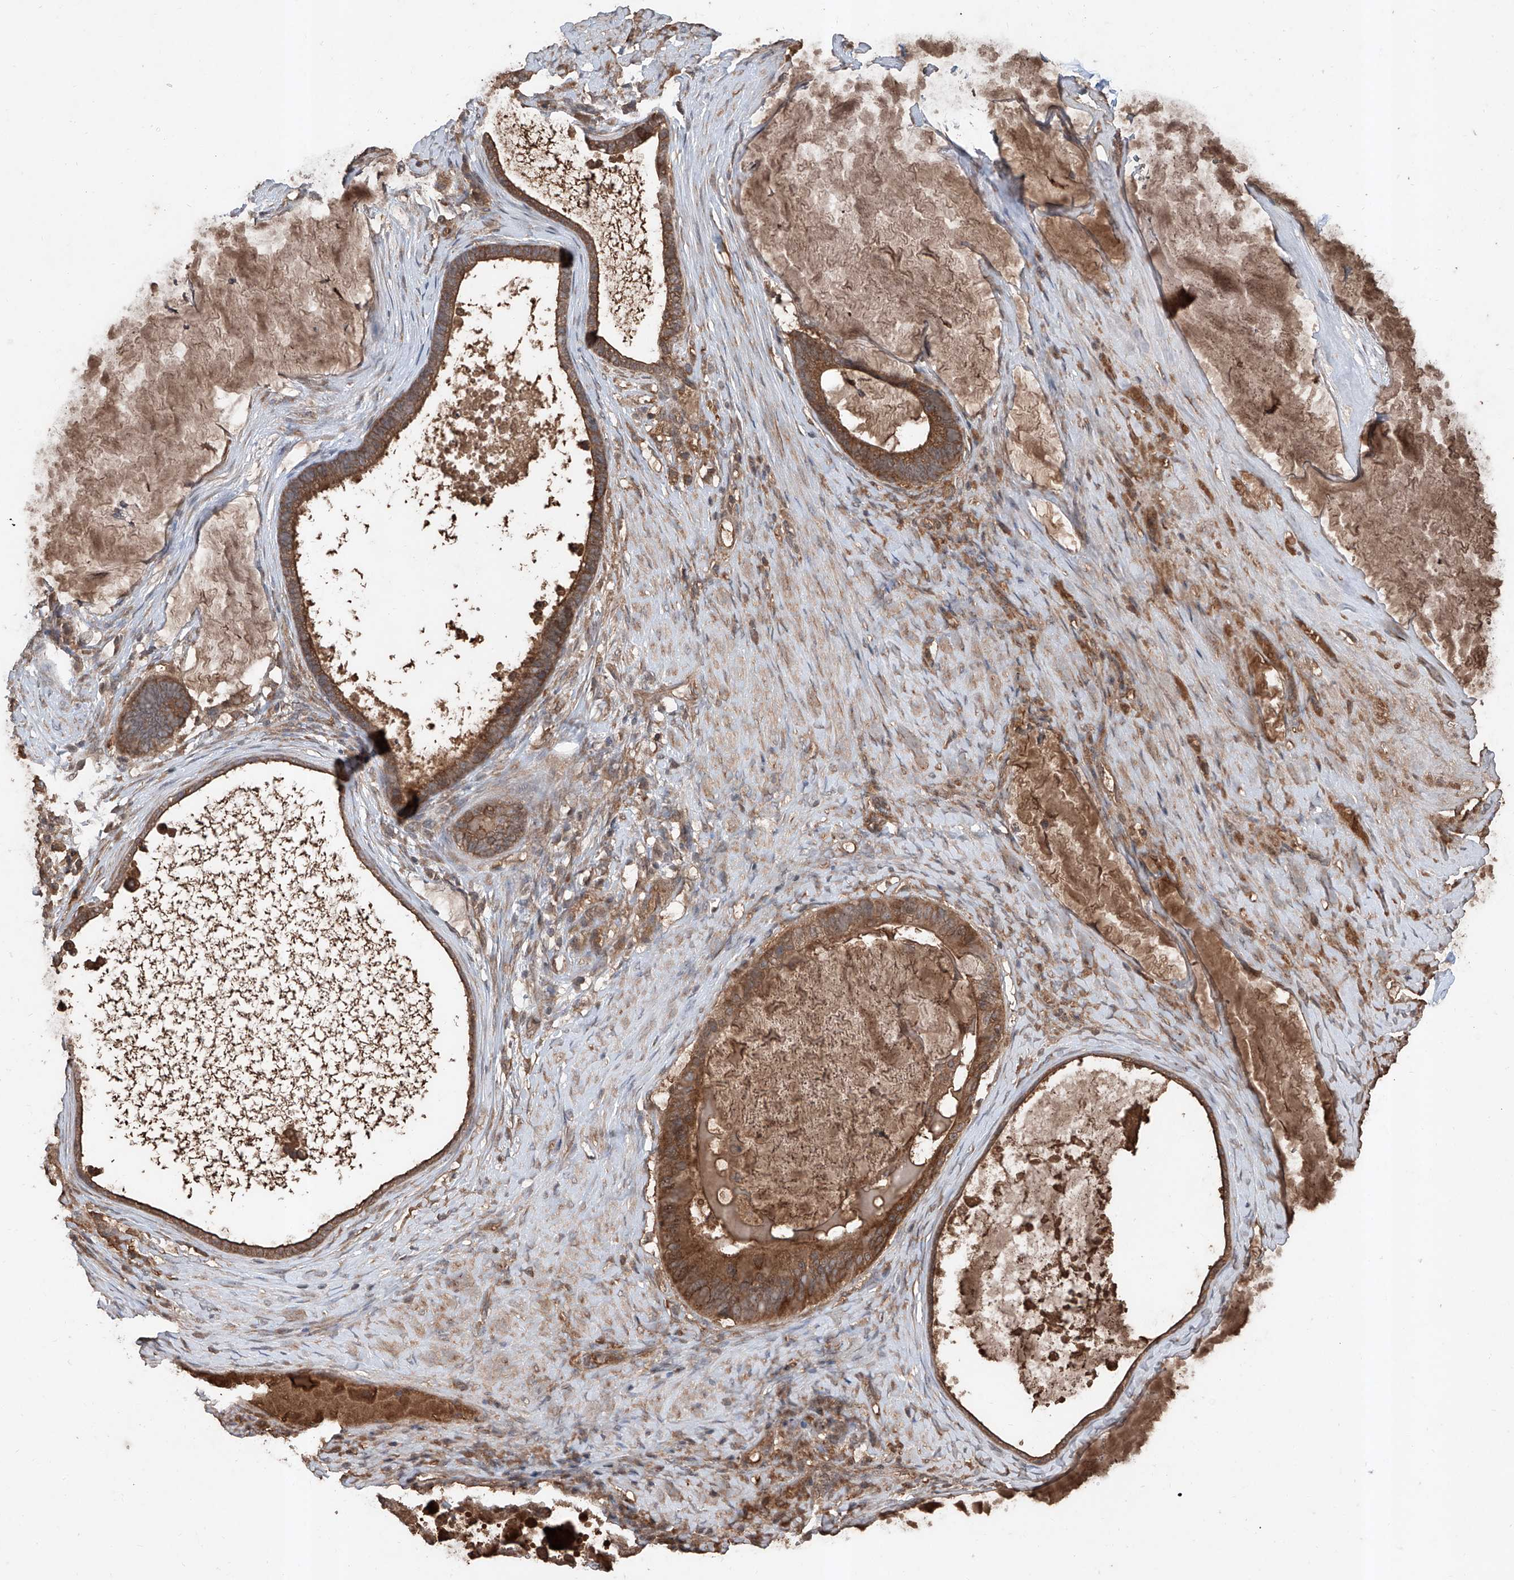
{"staining": {"intensity": "strong", "quantity": ">75%", "location": "cytoplasmic/membranous"}, "tissue": "ovarian cancer", "cell_type": "Tumor cells", "image_type": "cancer", "snomed": [{"axis": "morphology", "description": "Cystadenocarcinoma, mucinous, NOS"}, {"axis": "topography", "description": "Ovary"}], "caption": "Ovarian mucinous cystadenocarcinoma was stained to show a protein in brown. There is high levels of strong cytoplasmic/membranous staining in about >75% of tumor cells. The protein is shown in brown color, while the nuclei are stained blue.", "gene": "ADAM23", "patient": {"sex": "female", "age": 61}}